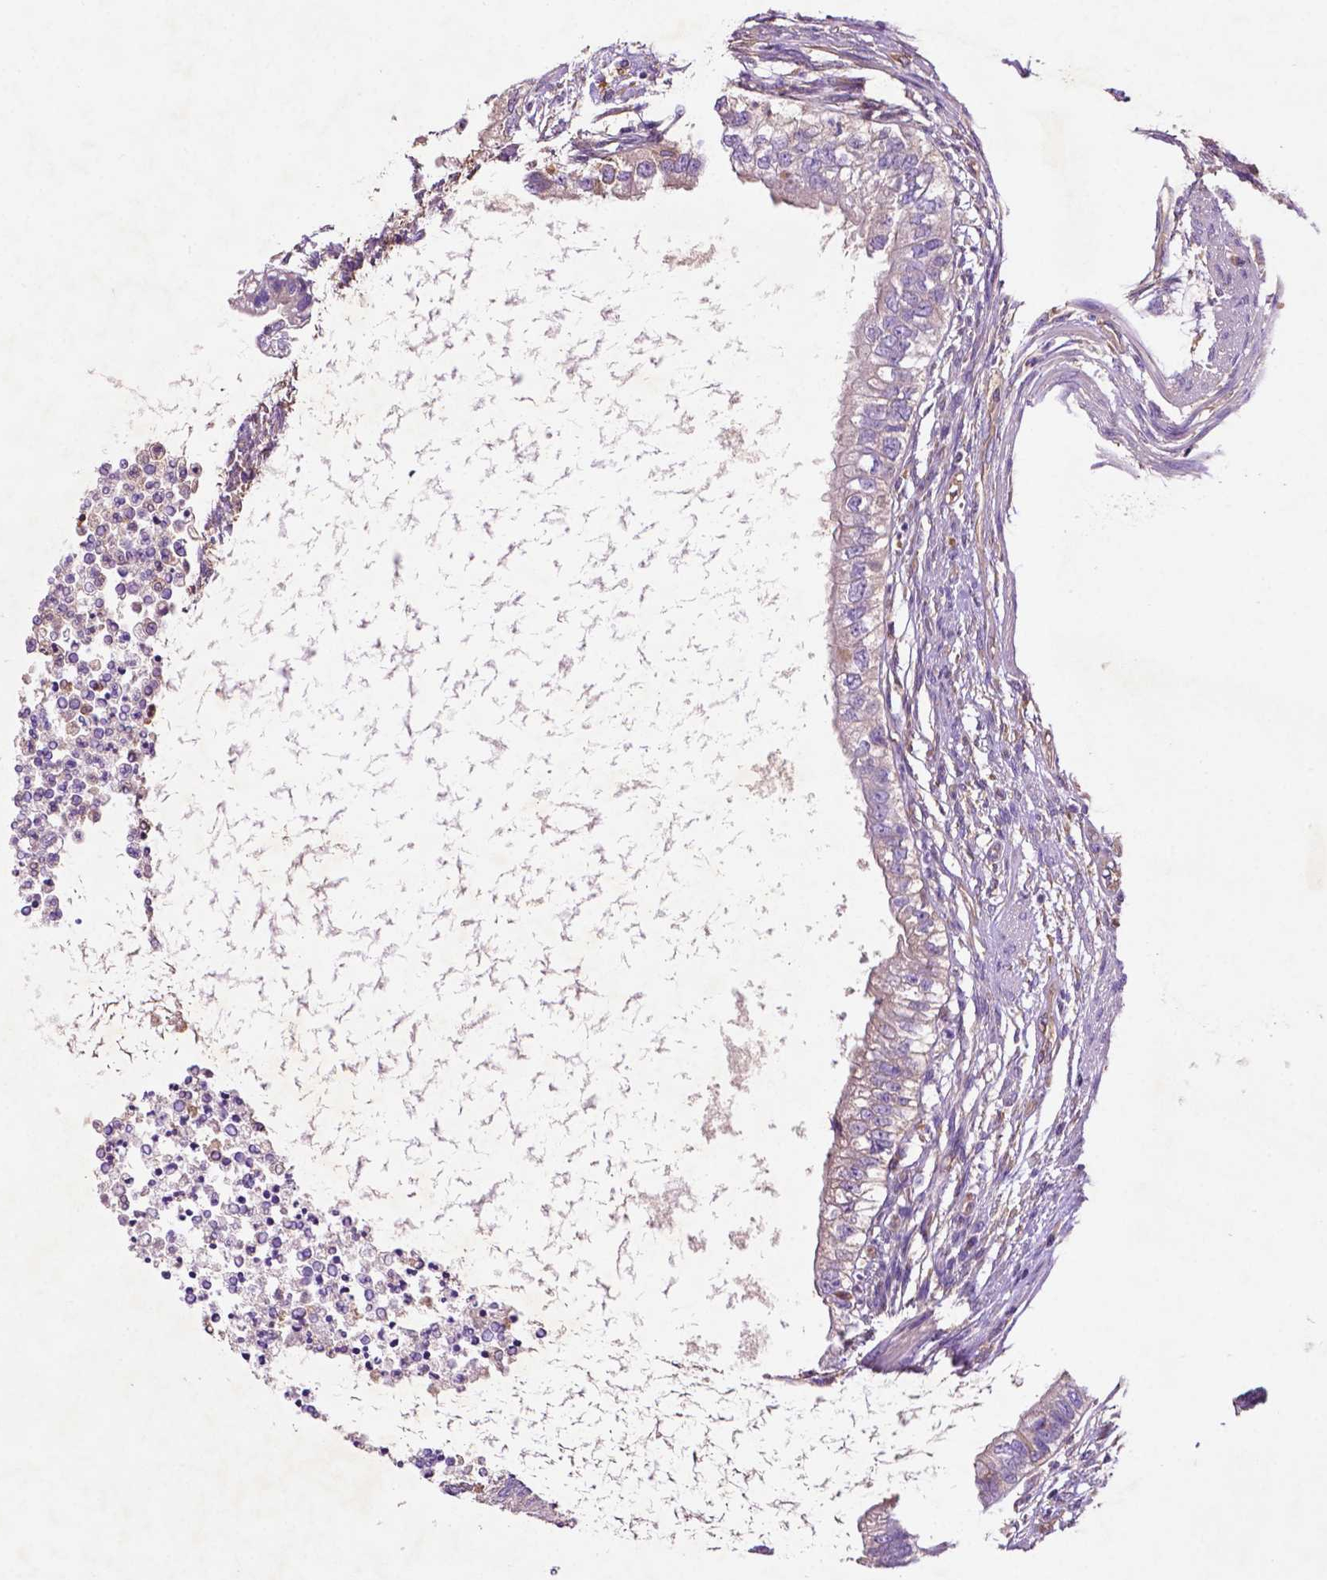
{"staining": {"intensity": "weak", "quantity": "<25%", "location": "cytoplasmic/membranous"}, "tissue": "testis cancer", "cell_type": "Tumor cells", "image_type": "cancer", "snomed": [{"axis": "morphology", "description": "Carcinoma, Embryonal, NOS"}, {"axis": "topography", "description": "Testis"}], "caption": "Immunohistochemistry micrograph of neoplastic tissue: human testis cancer (embryonal carcinoma) stained with DAB (3,3'-diaminobenzidine) exhibits no significant protein positivity in tumor cells.", "gene": "GDPD5", "patient": {"sex": "male", "age": 26}}